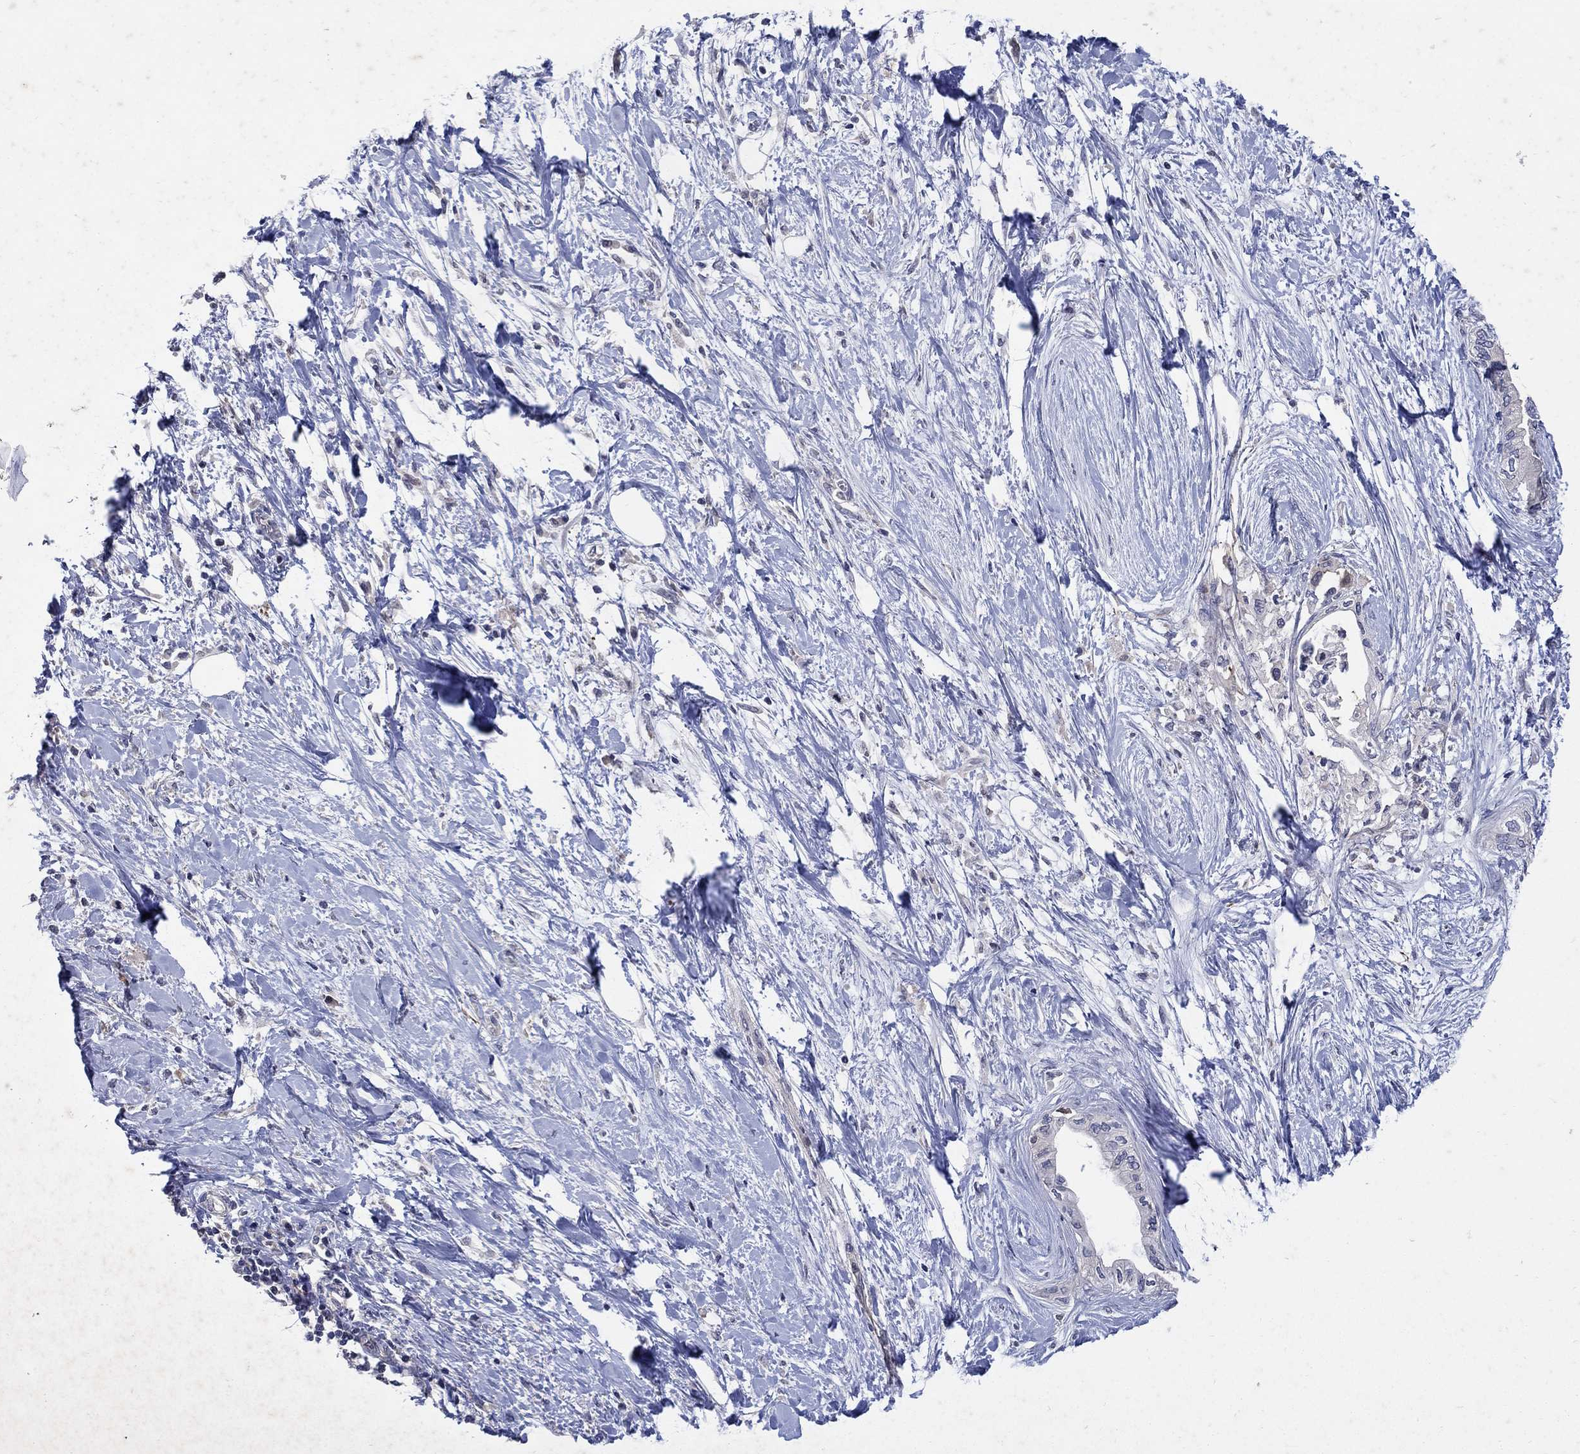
{"staining": {"intensity": "negative", "quantity": "none", "location": "none"}, "tissue": "pancreatic cancer", "cell_type": "Tumor cells", "image_type": "cancer", "snomed": [{"axis": "morphology", "description": "Normal tissue, NOS"}, {"axis": "morphology", "description": "Adenocarcinoma, NOS"}, {"axis": "topography", "description": "Pancreas"}, {"axis": "topography", "description": "Duodenum"}], "caption": "DAB (3,3'-diaminobenzidine) immunohistochemical staining of pancreatic adenocarcinoma reveals no significant staining in tumor cells.", "gene": "CETN1", "patient": {"sex": "female", "age": 60}}